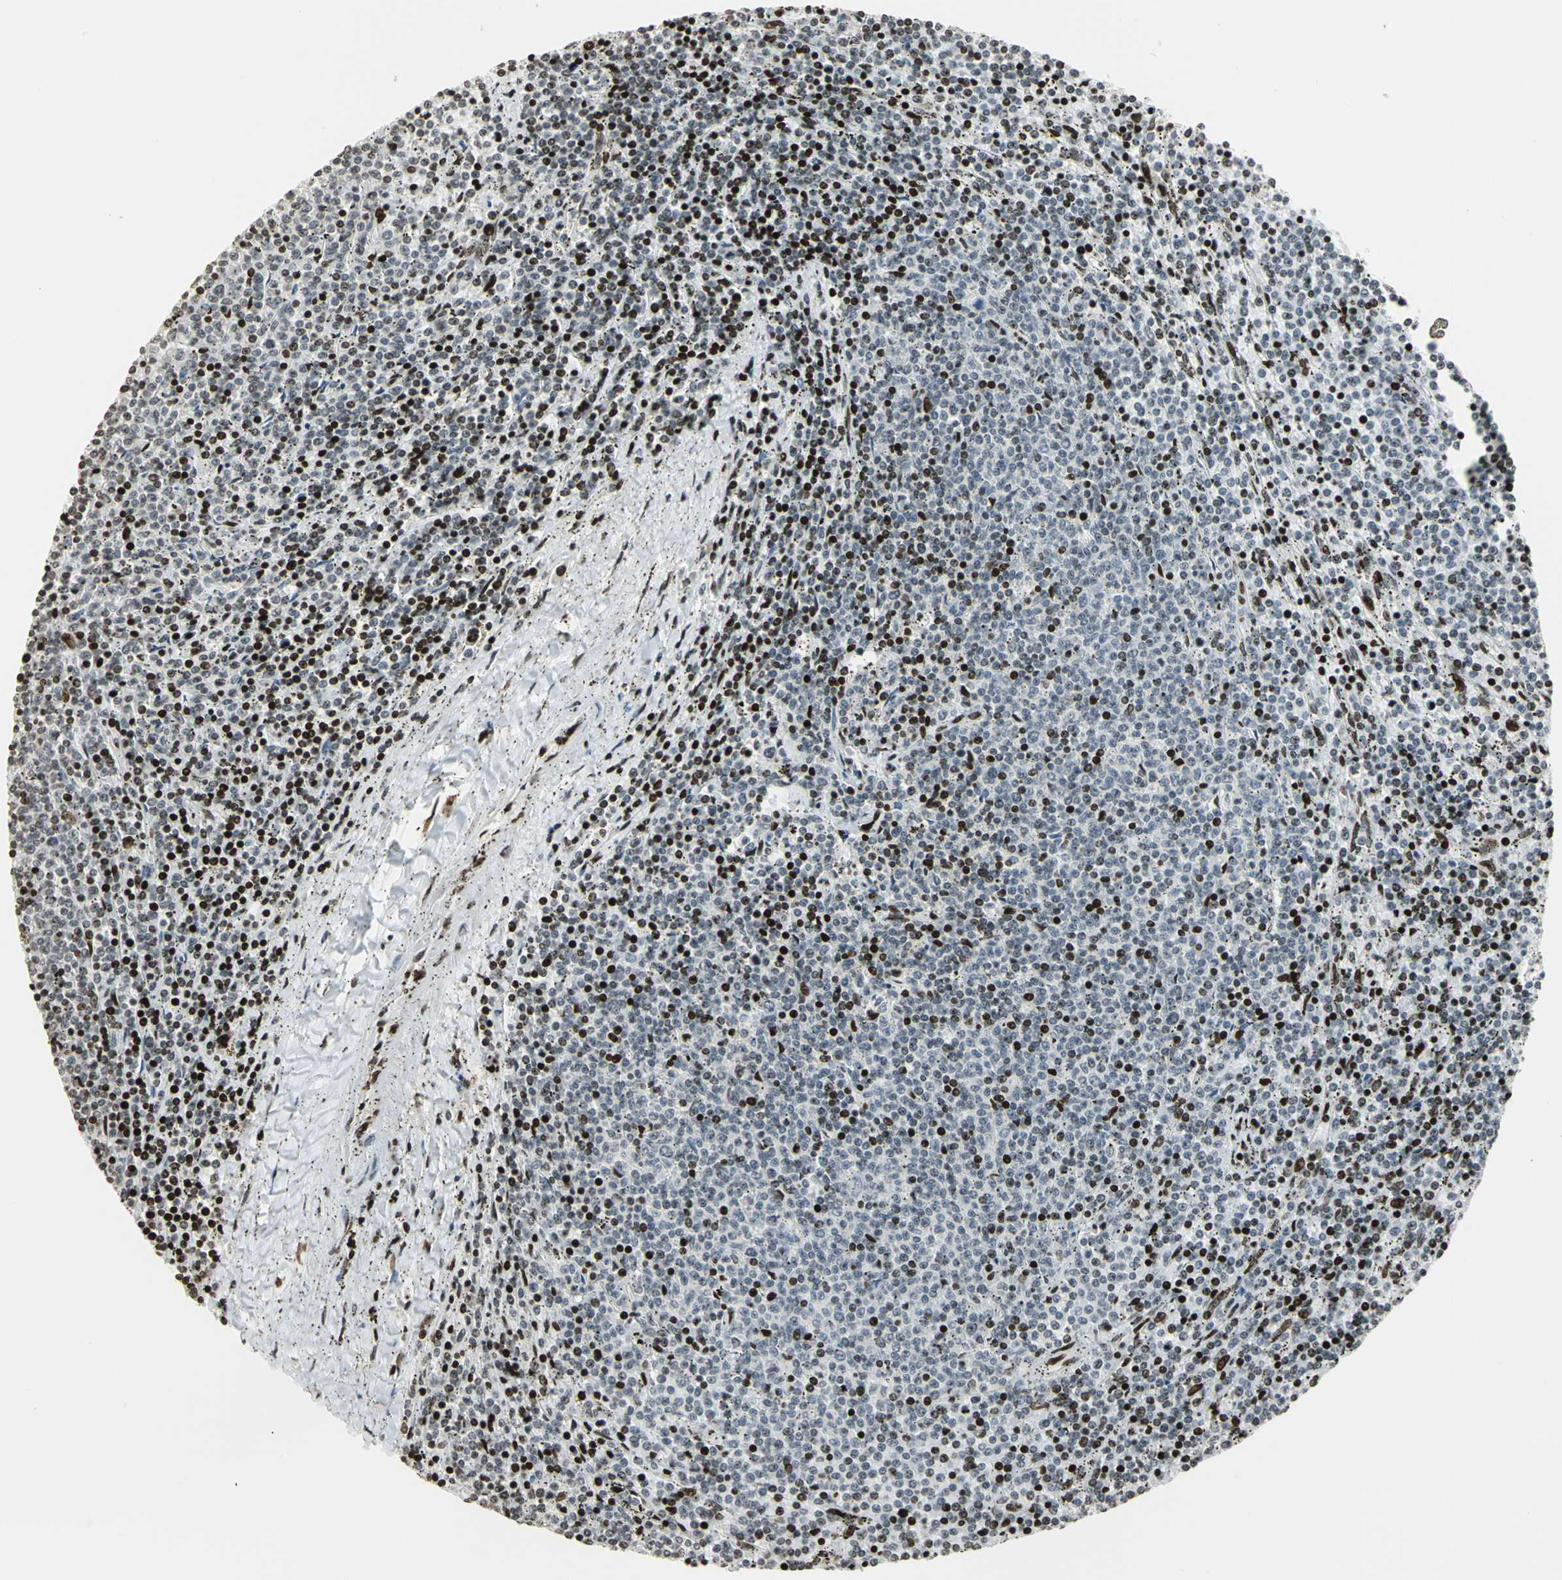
{"staining": {"intensity": "strong", "quantity": "<25%", "location": "nuclear"}, "tissue": "lymphoma", "cell_type": "Tumor cells", "image_type": "cancer", "snomed": [{"axis": "morphology", "description": "Malignant lymphoma, non-Hodgkin's type, Low grade"}, {"axis": "topography", "description": "Spleen"}], "caption": "Immunohistochemical staining of malignant lymphoma, non-Hodgkin's type (low-grade) demonstrates medium levels of strong nuclear protein positivity in approximately <25% of tumor cells. The staining is performed using DAB brown chromogen to label protein expression. The nuclei are counter-stained blue using hematoxylin.", "gene": "KDM1A", "patient": {"sex": "female", "age": 50}}